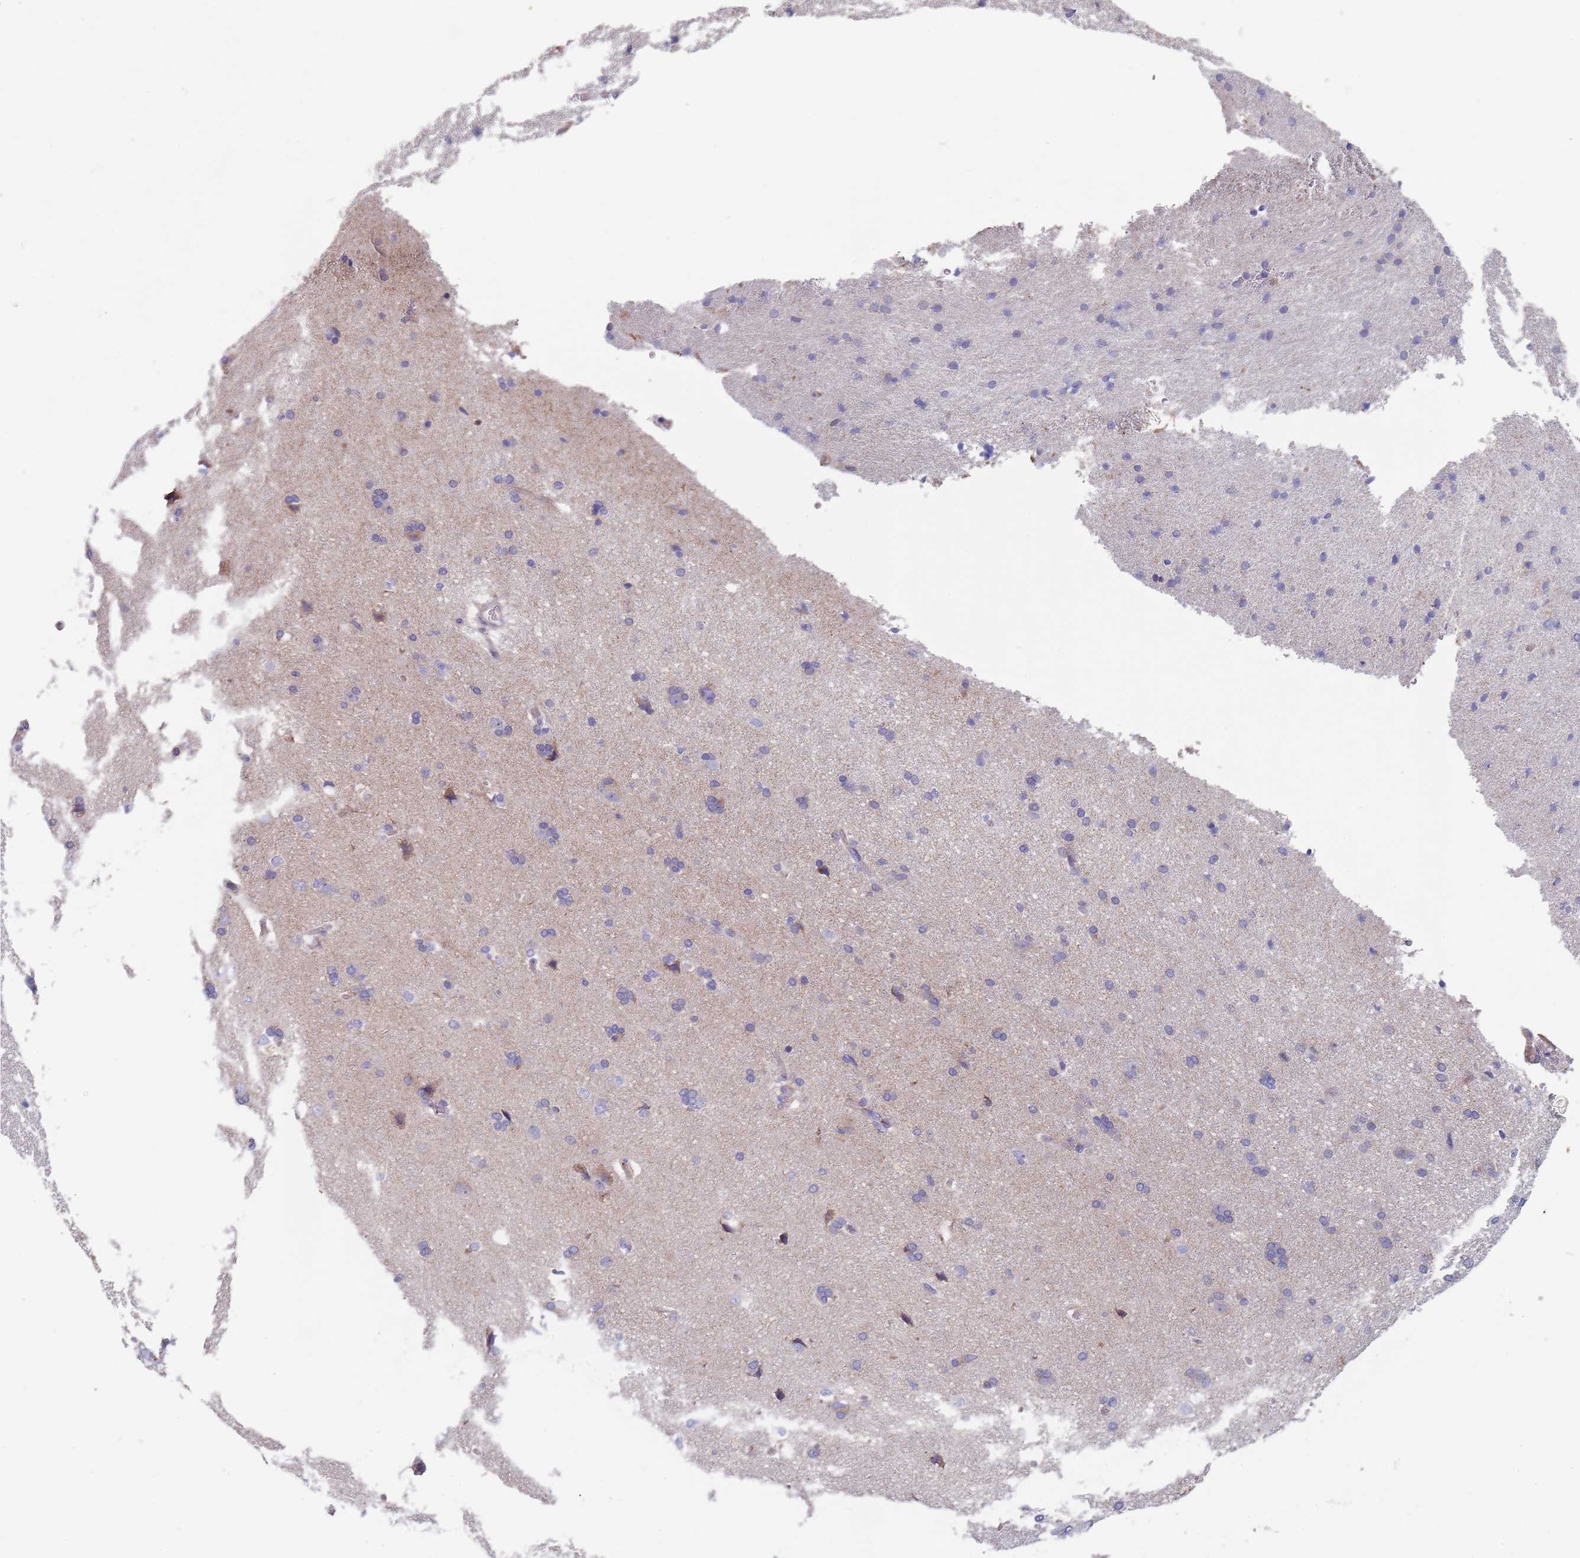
{"staining": {"intensity": "weak", "quantity": ">75%", "location": "cytoplasmic/membranous"}, "tissue": "cerebral cortex", "cell_type": "Endothelial cells", "image_type": "normal", "snomed": [{"axis": "morphology", "description": "Normal tissue, NOS"}, {"axis": "topography", "description": "Cerebral cortex"}], "caption": "An image of cerebral cortex stained for a protein exhibits weak cytoplasmic/membranous brown staining in endothelial cells.", "gene": "DCUN1D3", "patient": {"sex": "male", "age": 62}}